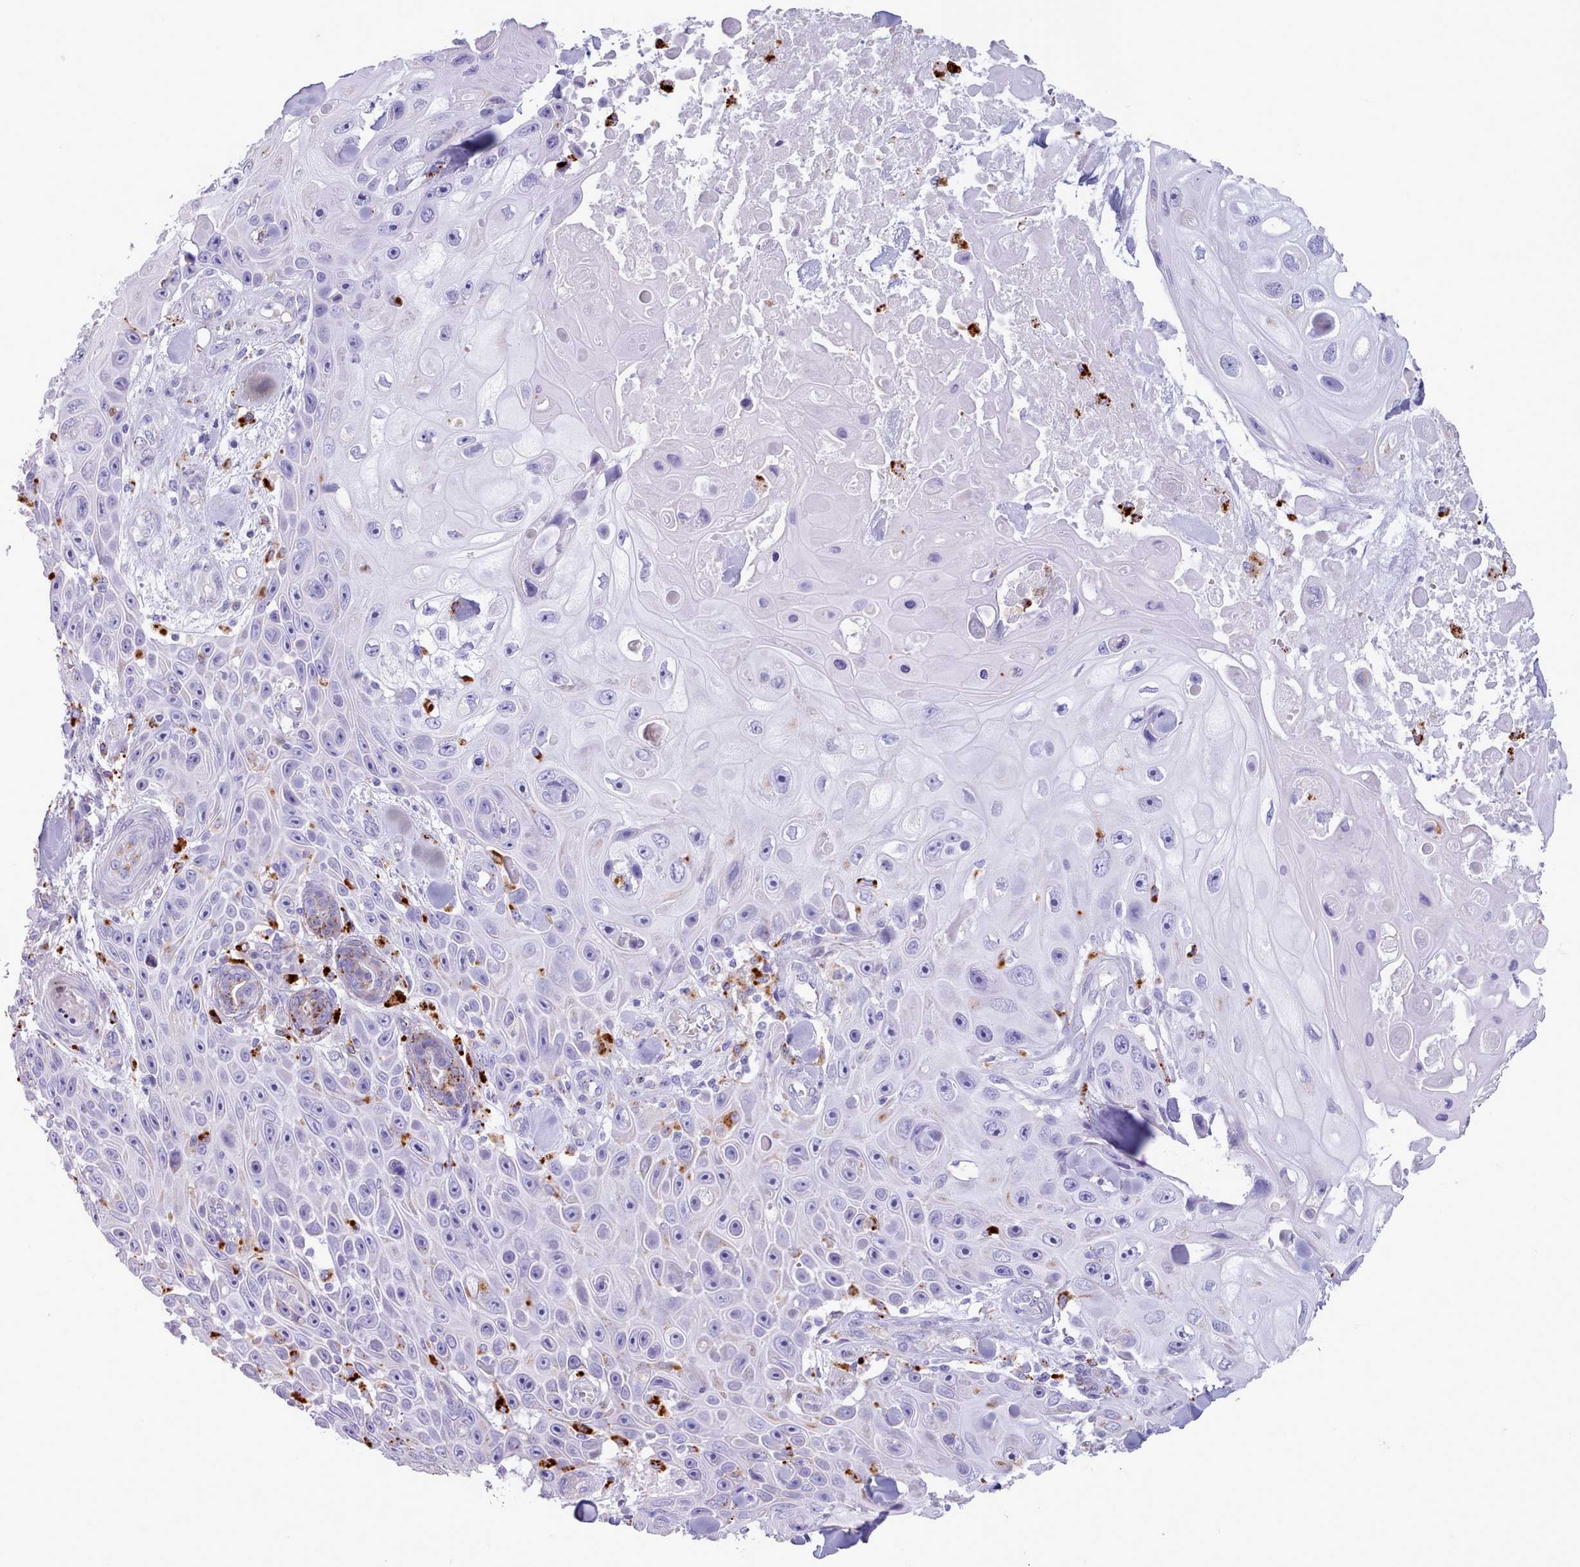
{"staining": {"intensity": "negative", "quantity": "none", "location": "none"}, "tissue": "skin cancer", "cell_type": "Tumor cells", "image_type": "cancer", "snomed": [{"axis": "morphology", "description": "Squamous cell carcinoma, NOS"}, {"axis": "topography", "description": "Skin"}], "caption": "IHC histopathology image of skin cancer stained for a protein (brown), which displays no positivity in tumor cells.", "gene": "GAA", "patient": {"sex": "male", "age": 82}}